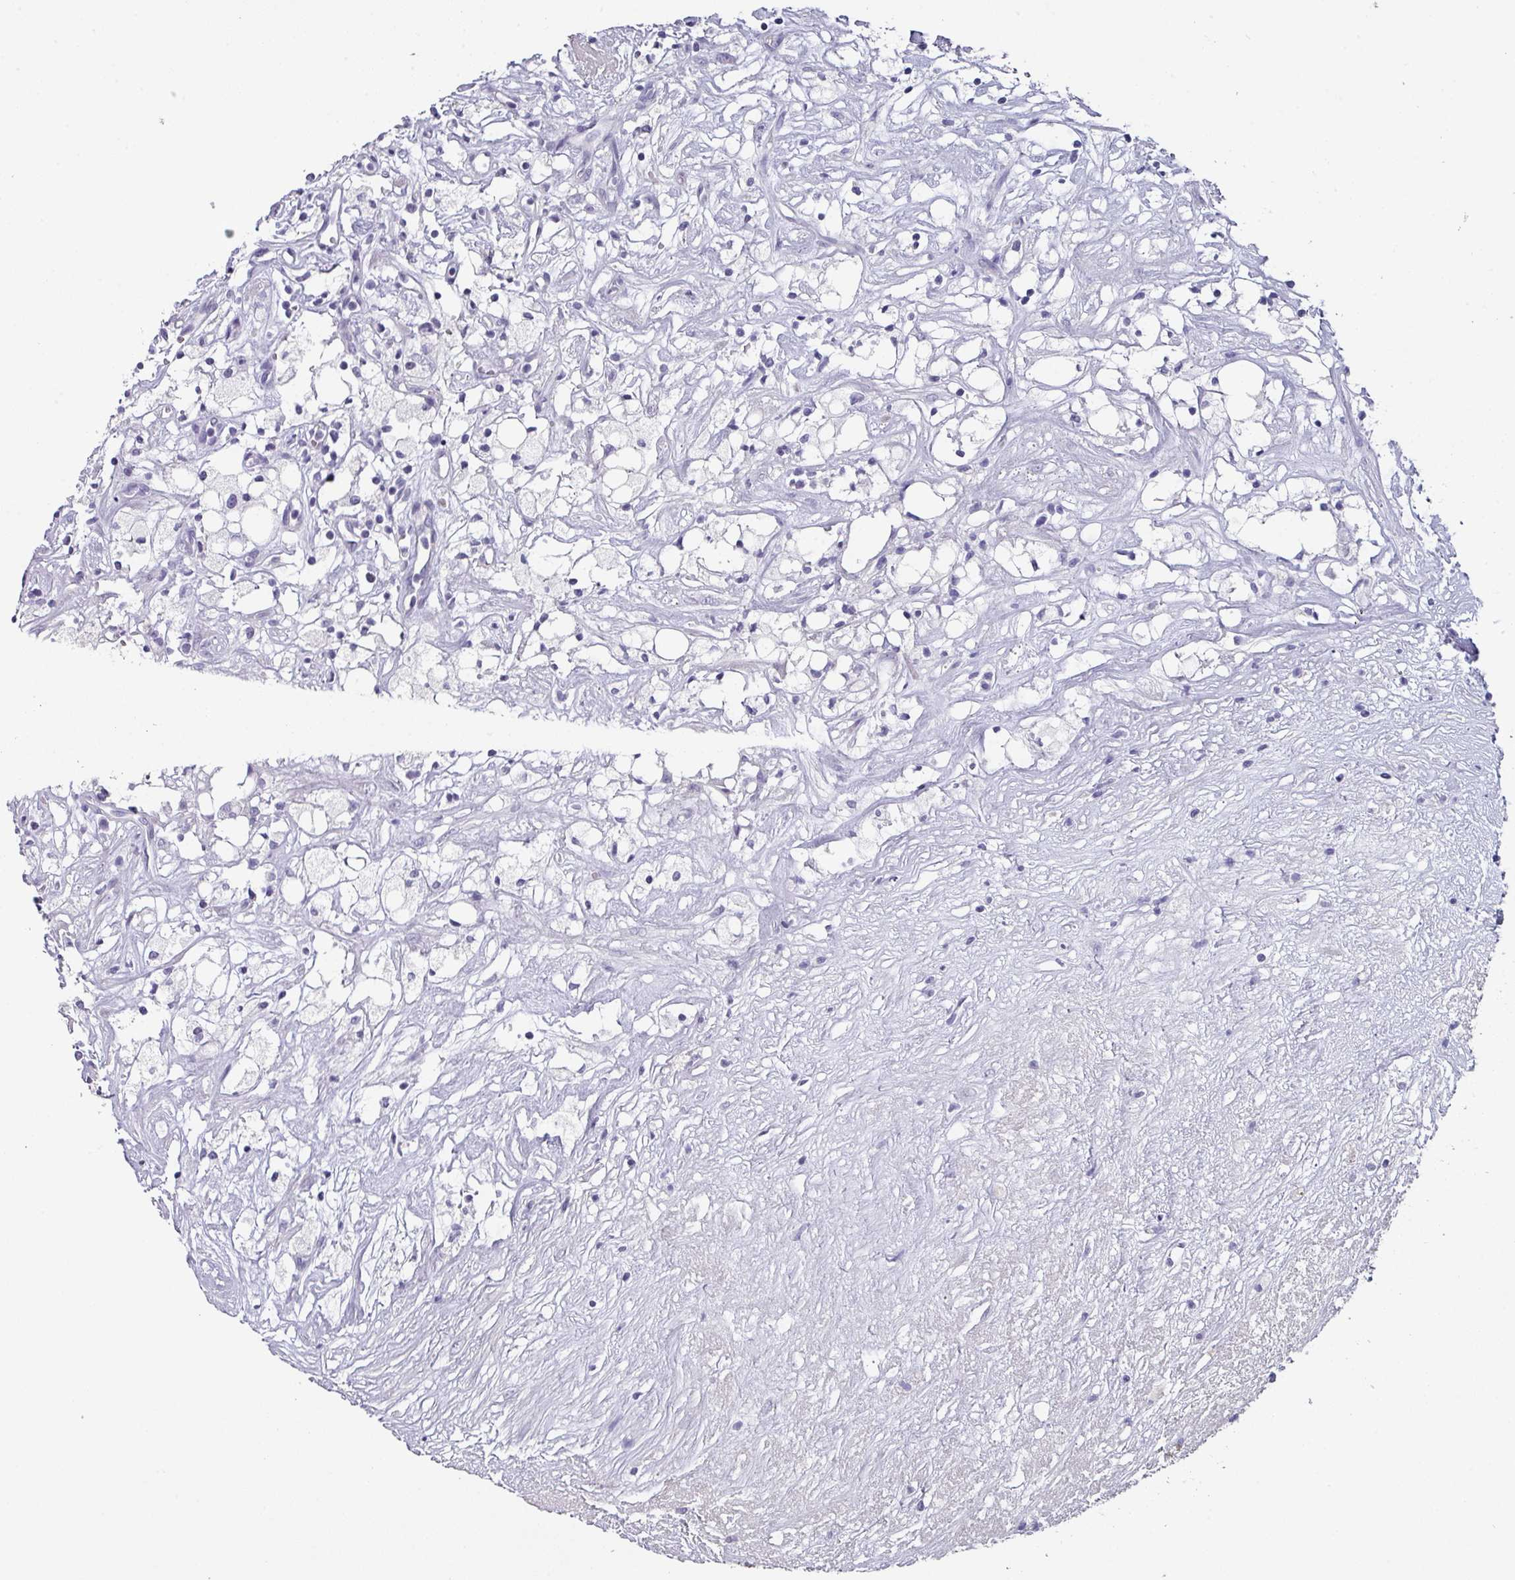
{"staining": {"intensity": "negative", "quantity": "none", "location": "none"}, "tissue": "renal cancer", "cell_type": "Tumor cells", "image_type": "cancer", "snomed": [{"axis": "morphology", "description": "Adenocarcinoma, NOS"}, {"axis": "topography", "description": "Kidney"}], "caption": "High power microscopy photomicrograph of an IHC image of renal cancer, revealing no significant staining in tumor cells.", "gene": "DEFB115", "patient": {"sex": "male", "age": 59}}